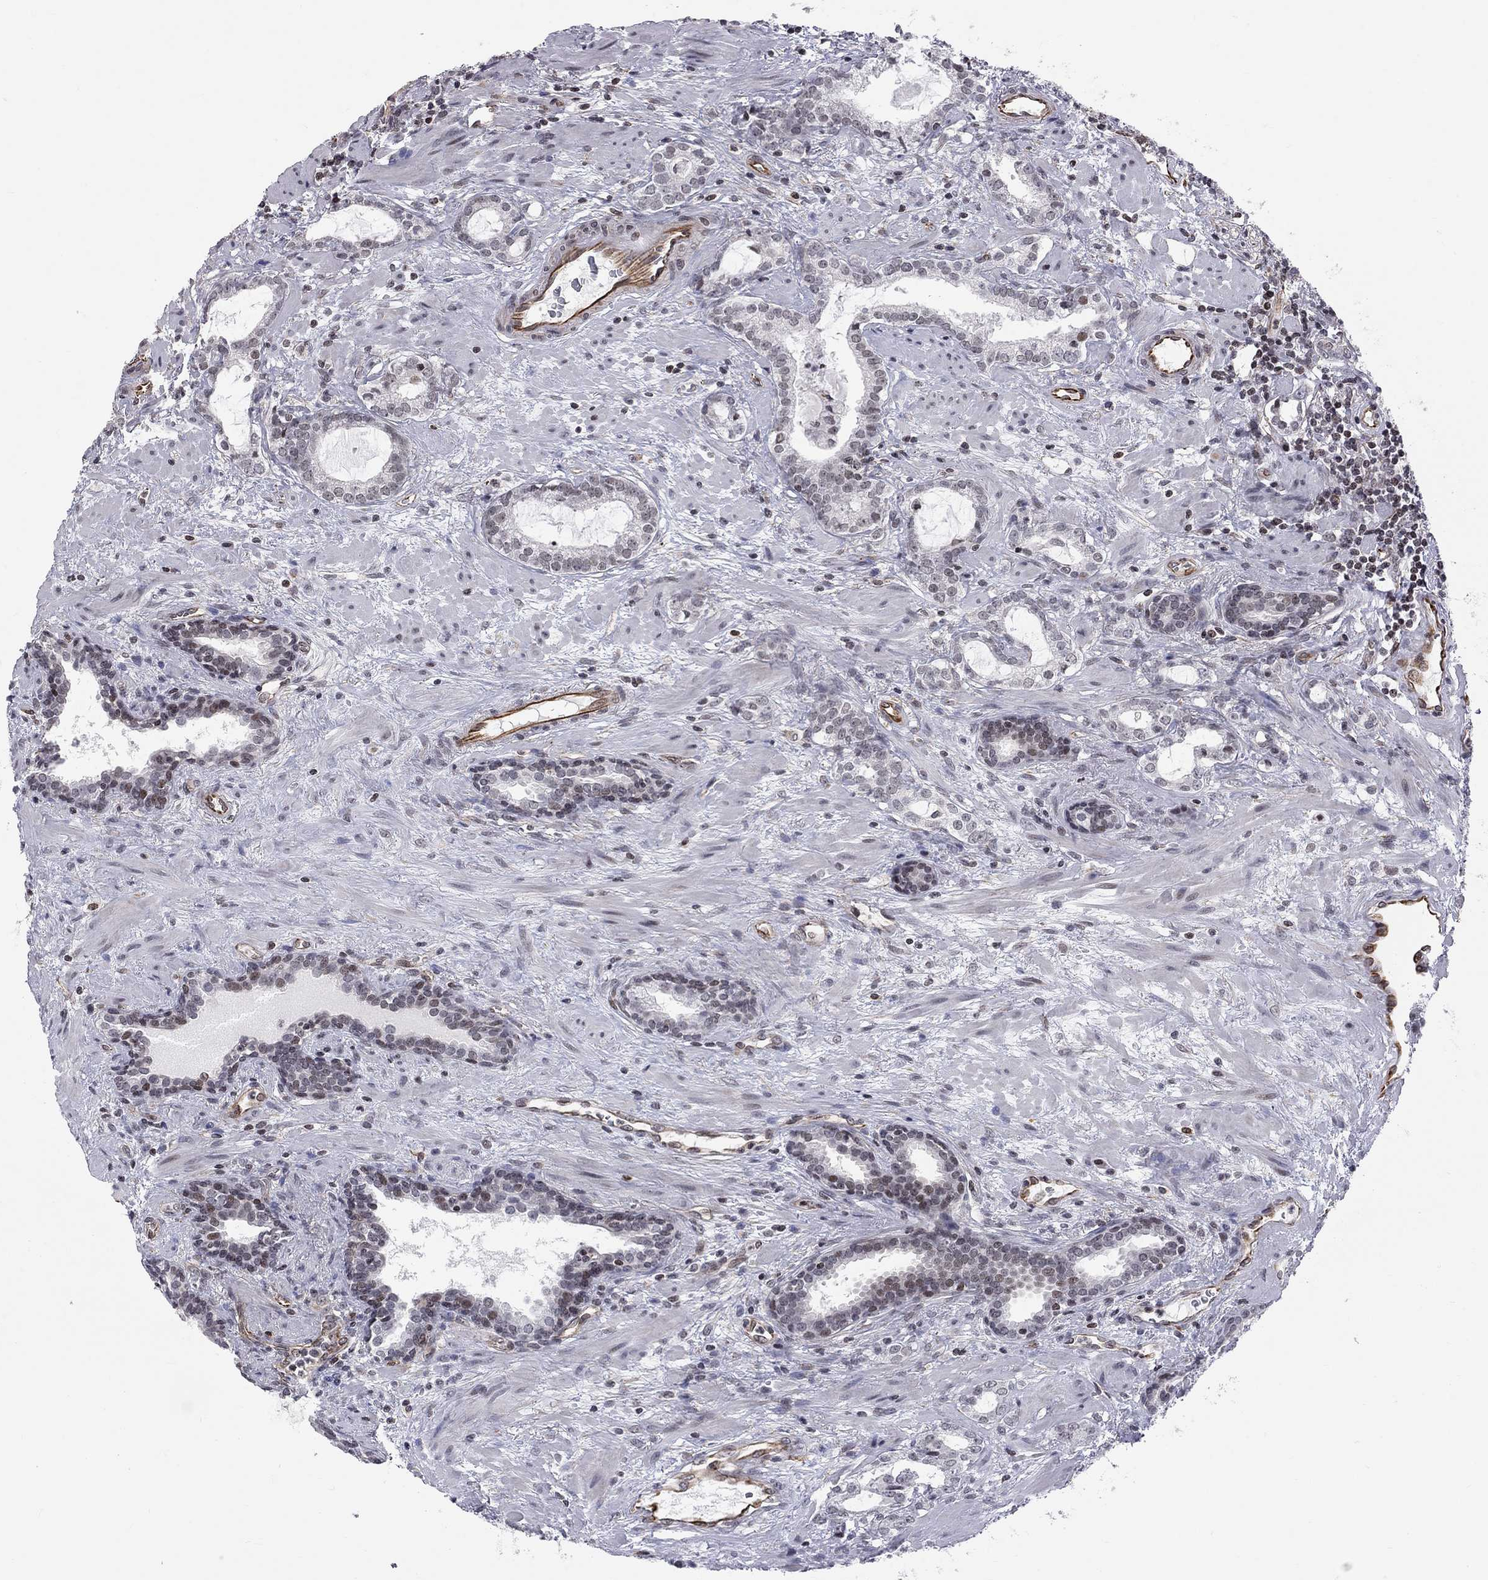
{"staining": {"intensity": "negative", "quantity": "none", "location": "none"}, "tissue": "prostate cancer", "cell_type": "Tumor cells", "image_type": "cancer", "snomed": [{"axis": "morphology", "description": "Adenocarcinoma, NOS"}, {"axis": "topography", "description": "Prostate"}], "caption": "There is no significant positivity in tumor cells of prostate adenocarcinoma.", "gene": "MTNR1B", "patient": {"sex": "male", "age": 66}}